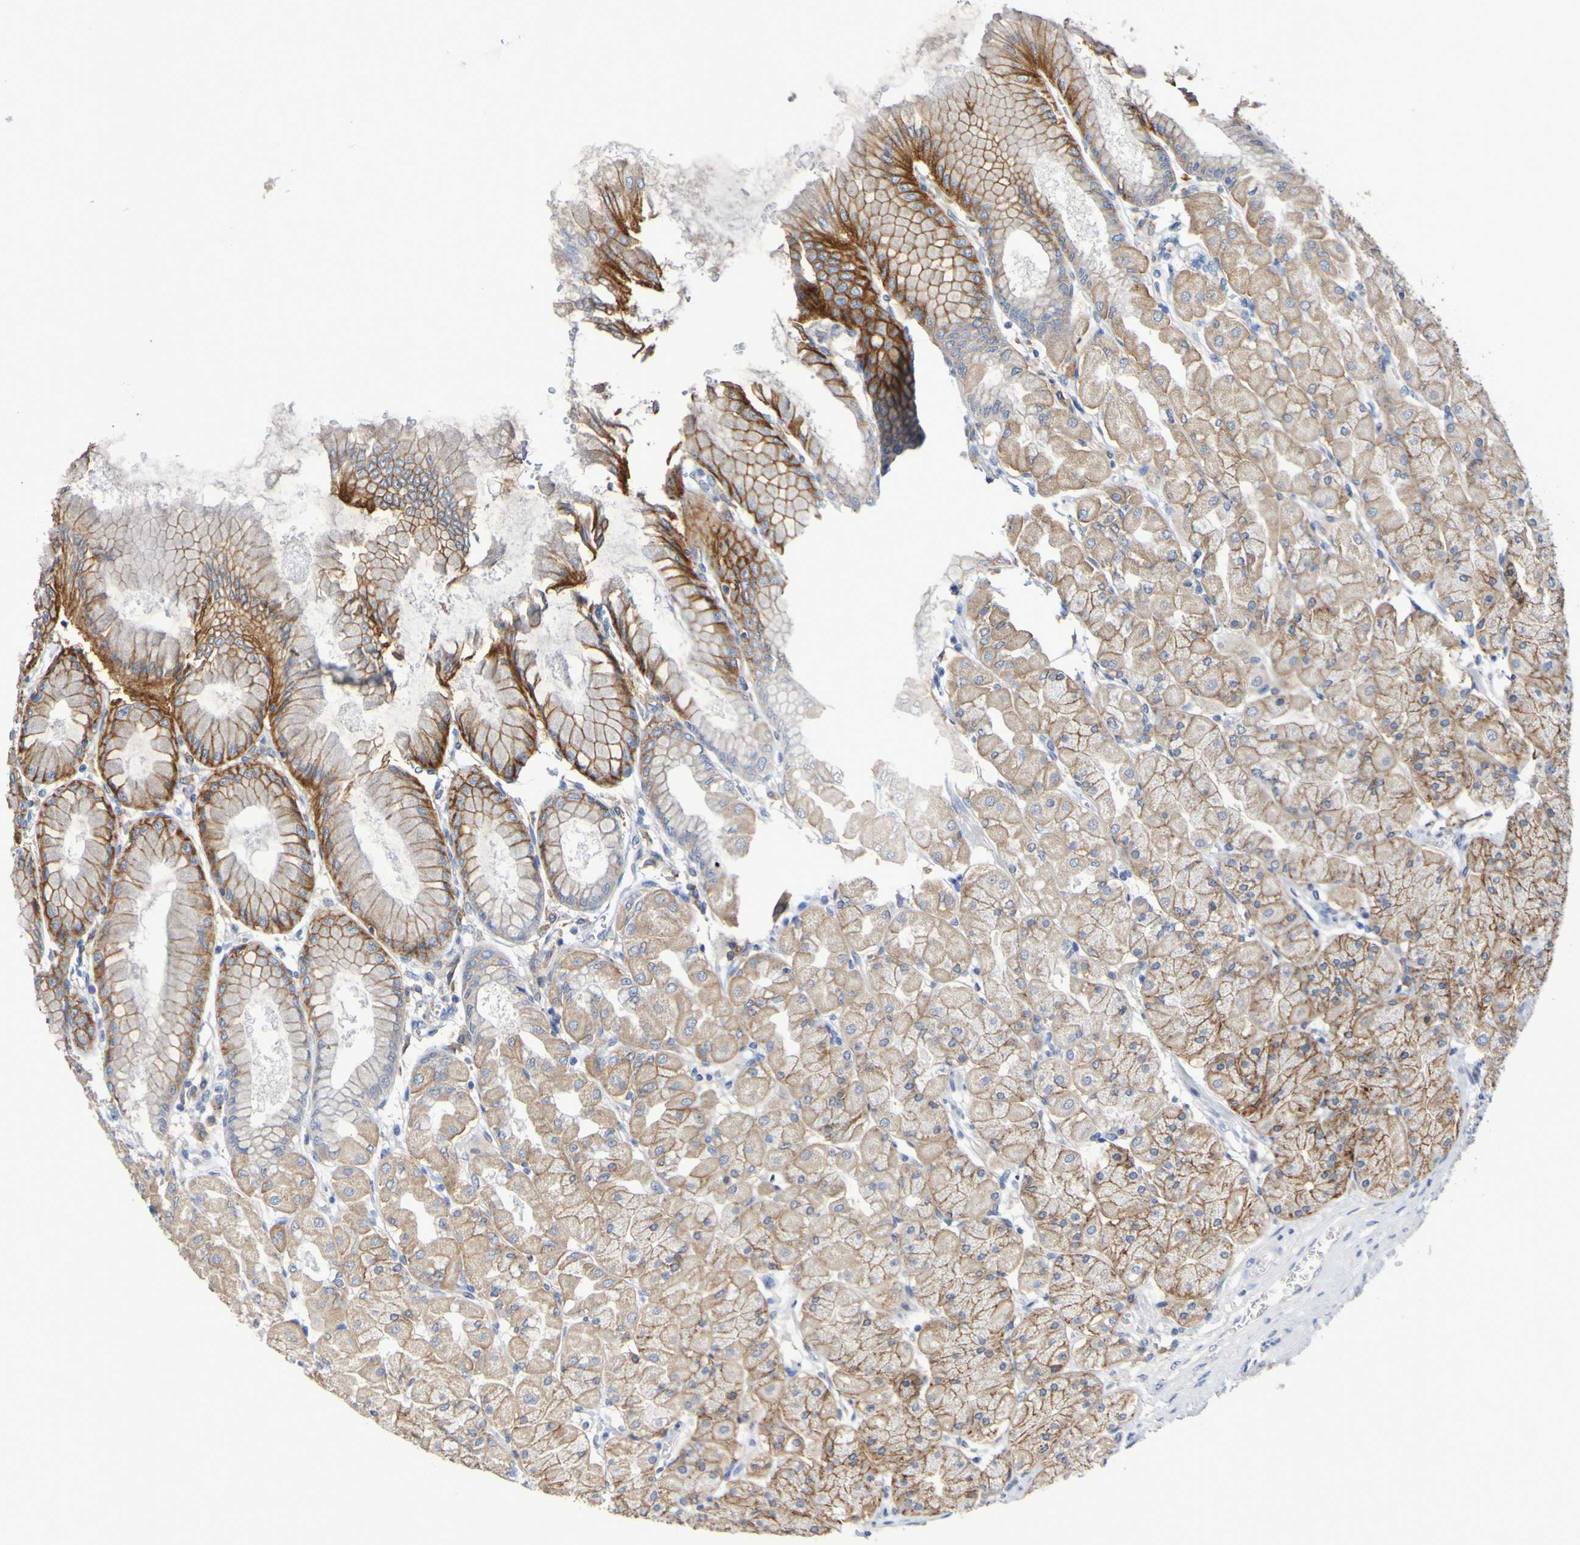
{"staining": {"intensity": "moderate", "quantity": ">75%", "location": "cytoplasmic/membranous"}, "tissue": "stomach", "cell_type": "Glandular cells", "image_type": "normal", "snomed": [{"axis": "morphology", "description": "Normal tissue, NOS"}, {"axis": "topography", "description": "Stomach, upper"}], "caption": "IHC (DAB) staining of unremarkable human stomach shows moderate cytoplasmic/membranous protein positivity in approximately >75% of glandular cells. Nuclei are stained in blue.", "gene": "SLC3A2", "patient": {"sex": "female", "age": 56}}